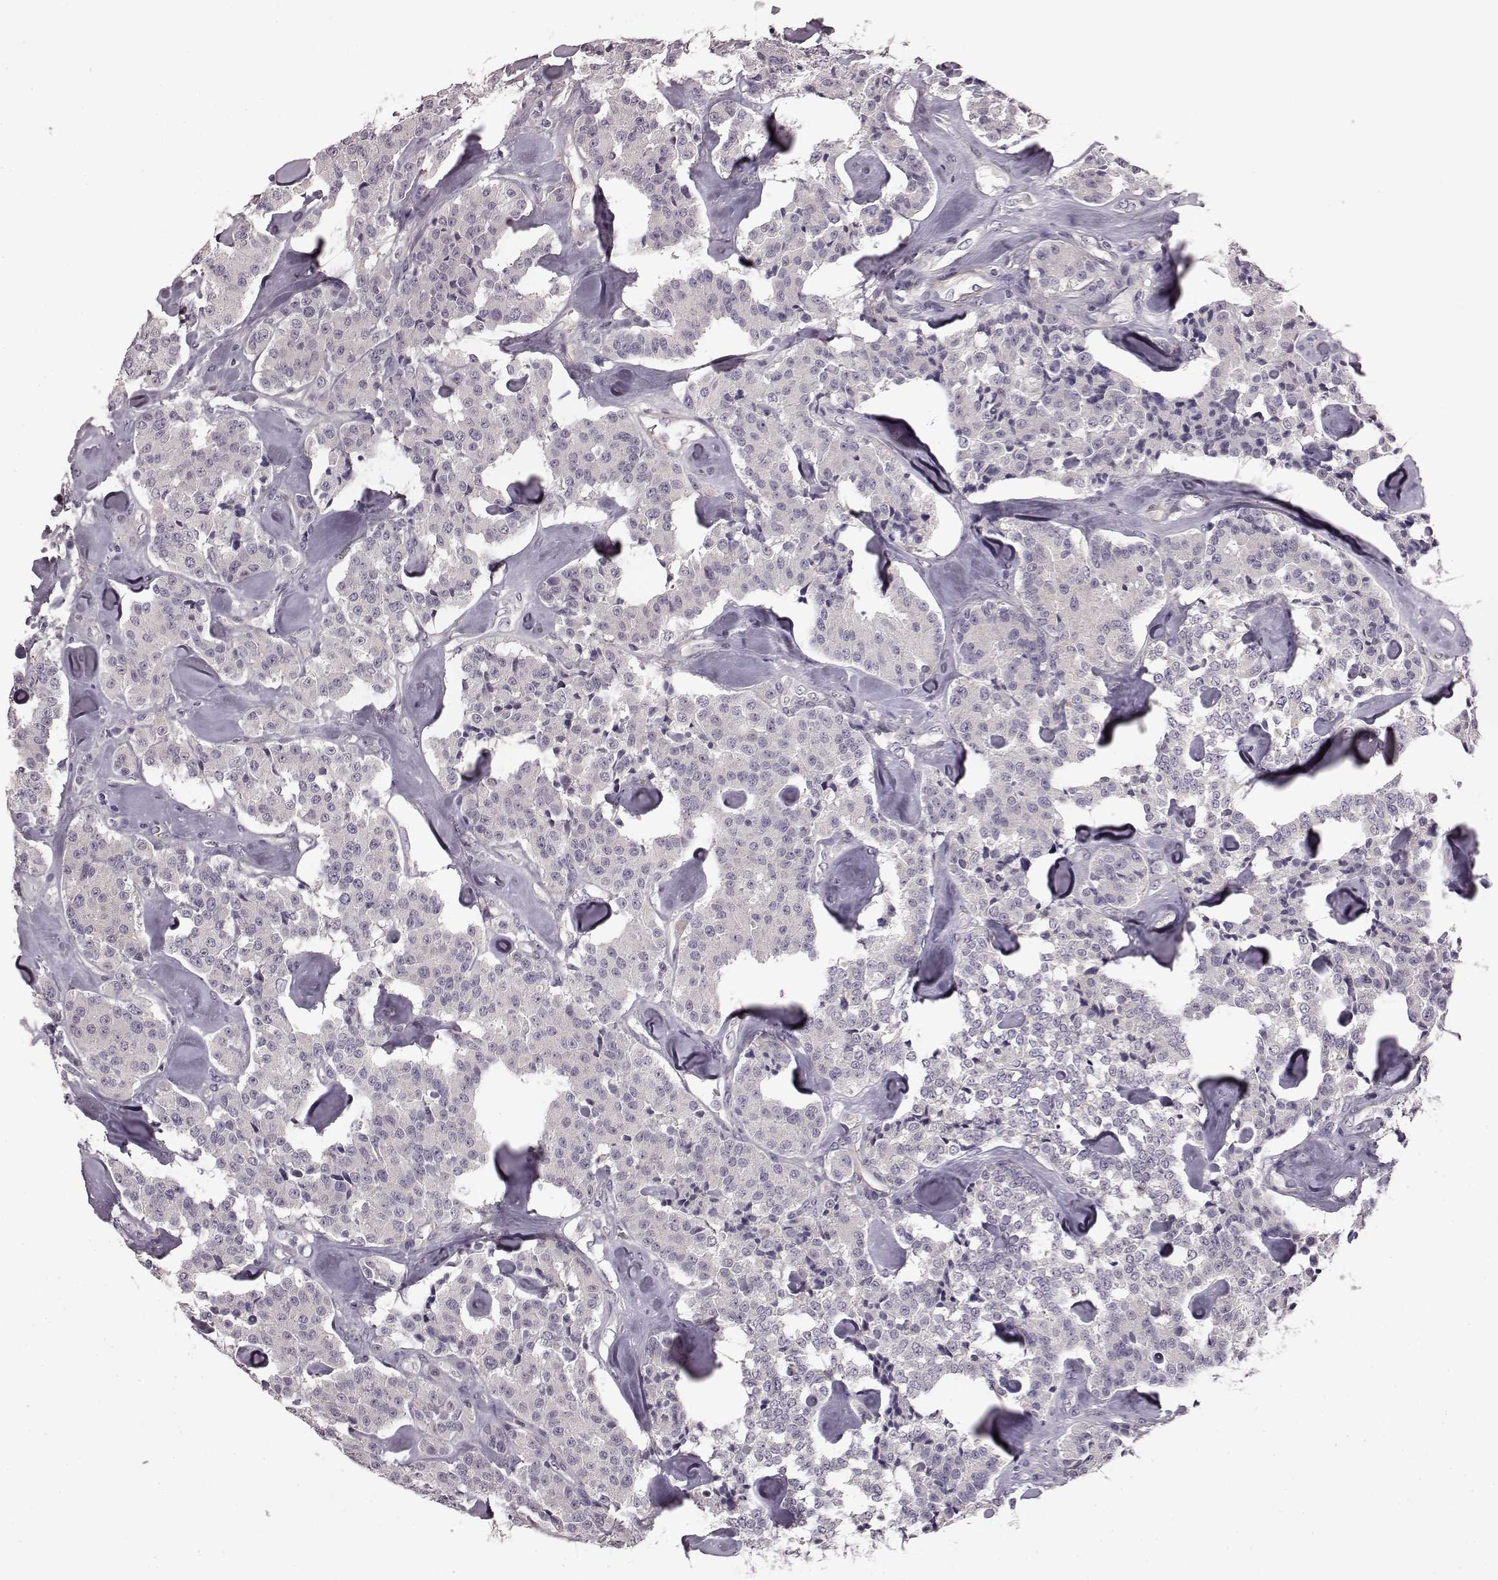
{"staining": {"intensity": "negative", "quantity": "none", "location": "none"}, "tissue": "carcinoid", "cell_type": "Tumor cells", "image_type": "cancer", "snomed": [{"axis": "morphology", "description": "Carcinoid, malignant, NOS"}, {"axis": "topography", "description": "Pancreas"}], "caption": "IHC of malignant carcinoid shows no positivity in tumor cells.", "gene": "GRK1", "patient": {"sex": "male", "age": 41}}